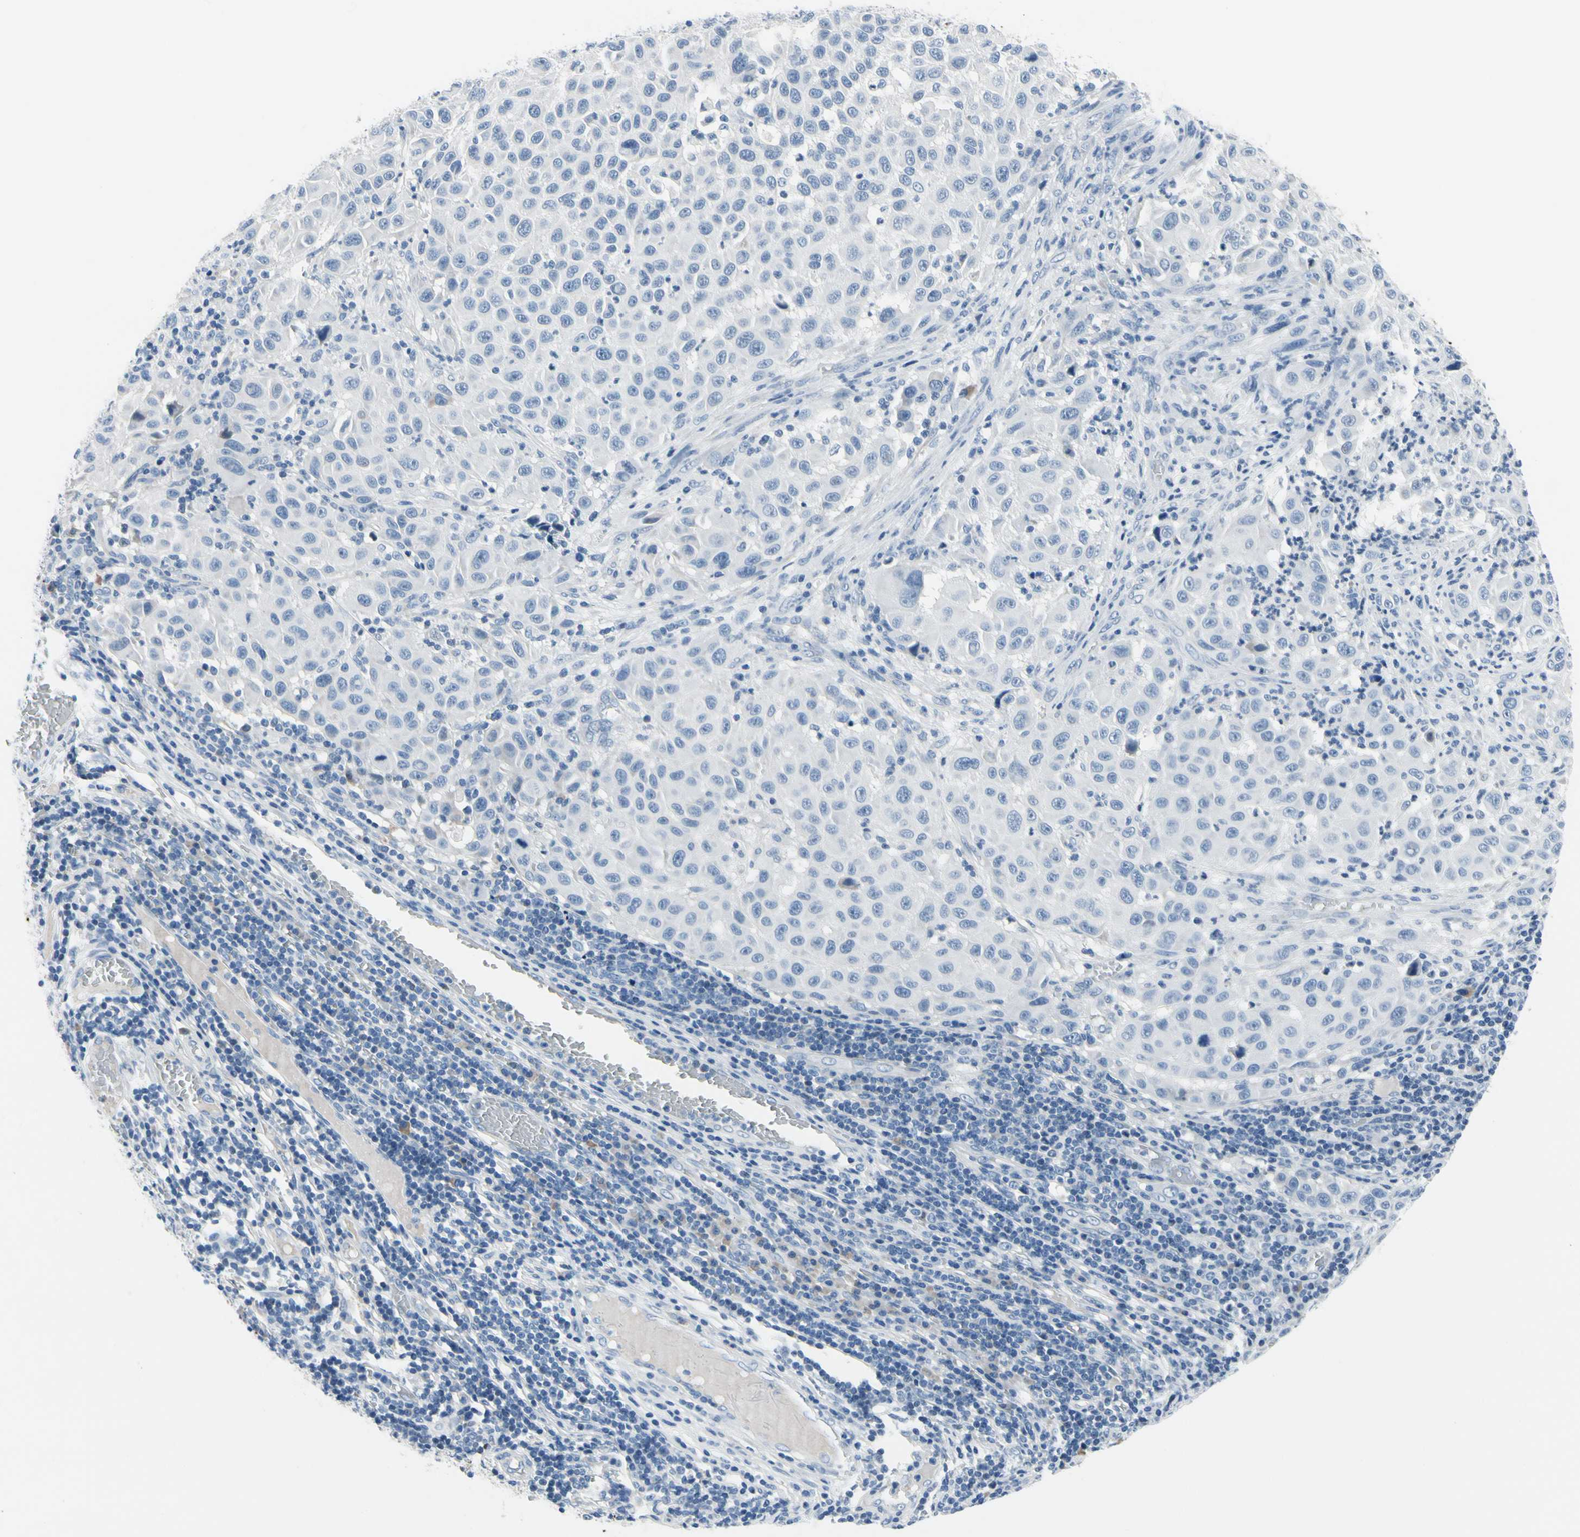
{"staining": {"intensity": "negative", "quantity": "none", "location": "none"}, "tissue": "melanoma", "cell_type": "Tumor cells", "image_type": "cancer", "snomed": [{"axis": "morphology", "description": "Malignant melanoma, Metastatic site"}, {"axis": "topography", "description": "Lymph node"}], "caption": "DAB (3,3'-diaminobenzidine) immunohistochemical staining of human malignant melanoma (metastatic site) reveals no significant staining in tumor cells.", "gene": "MUC5B", "patient": {"sex": "male", "age": 61}}